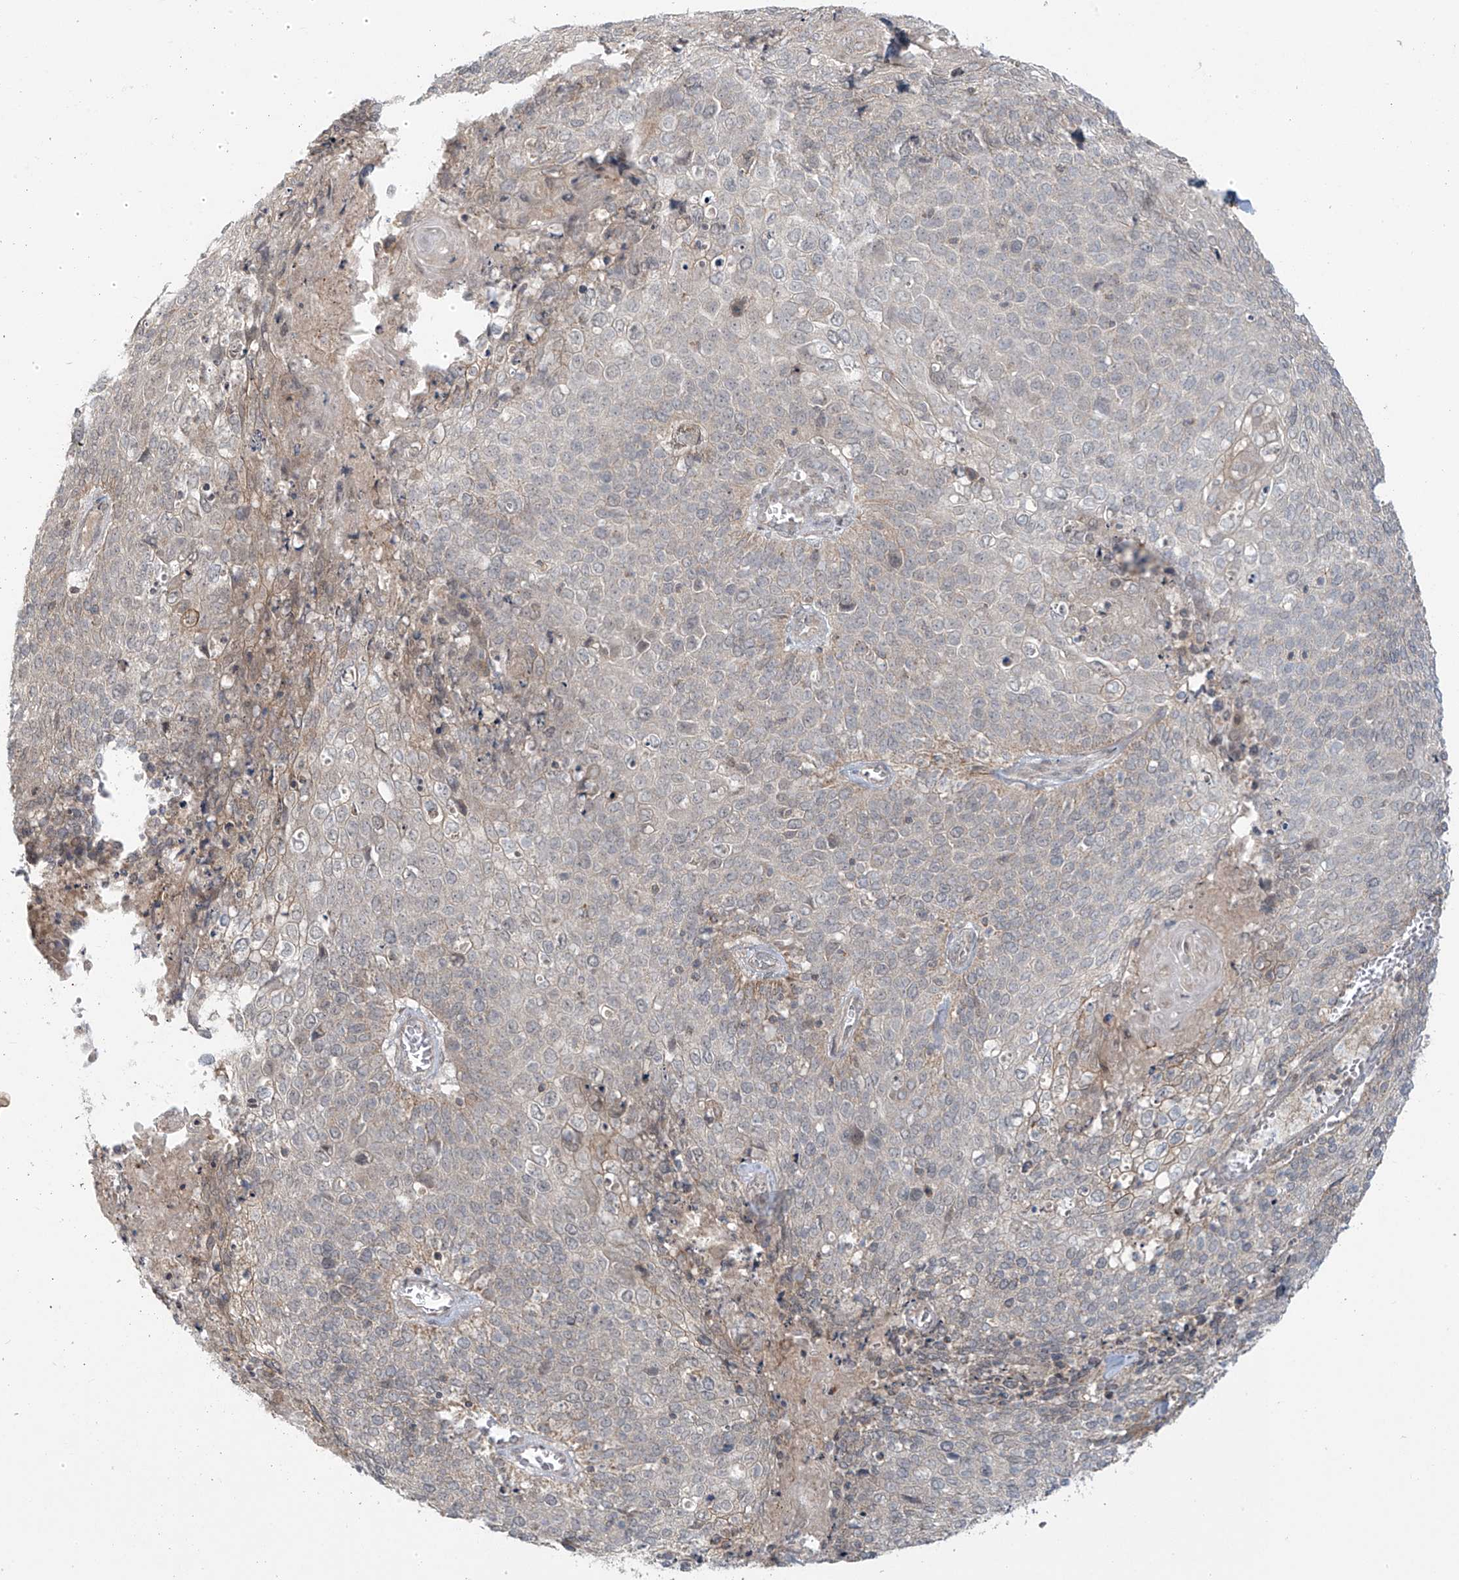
{"staining": {"intensity": "negative", "quantity": "none", "location": "none"}, "tissue": "cervical cancer", "cell_type": "Tumor cells", "image_type": "cancer", "snomed": [{"axis": "morphology", "description": "Squamous cell carcinoma, NOS"}, {"axis": "topography", "description": "Cervix"}], "caption": "DAB immunohistochemical staining of human cervical cancer (squamous cell carcinoma) reveals no significant expression in tumor cells.", "gene": "HDDC2", "patient": {"sex": "female", "age": 39}}